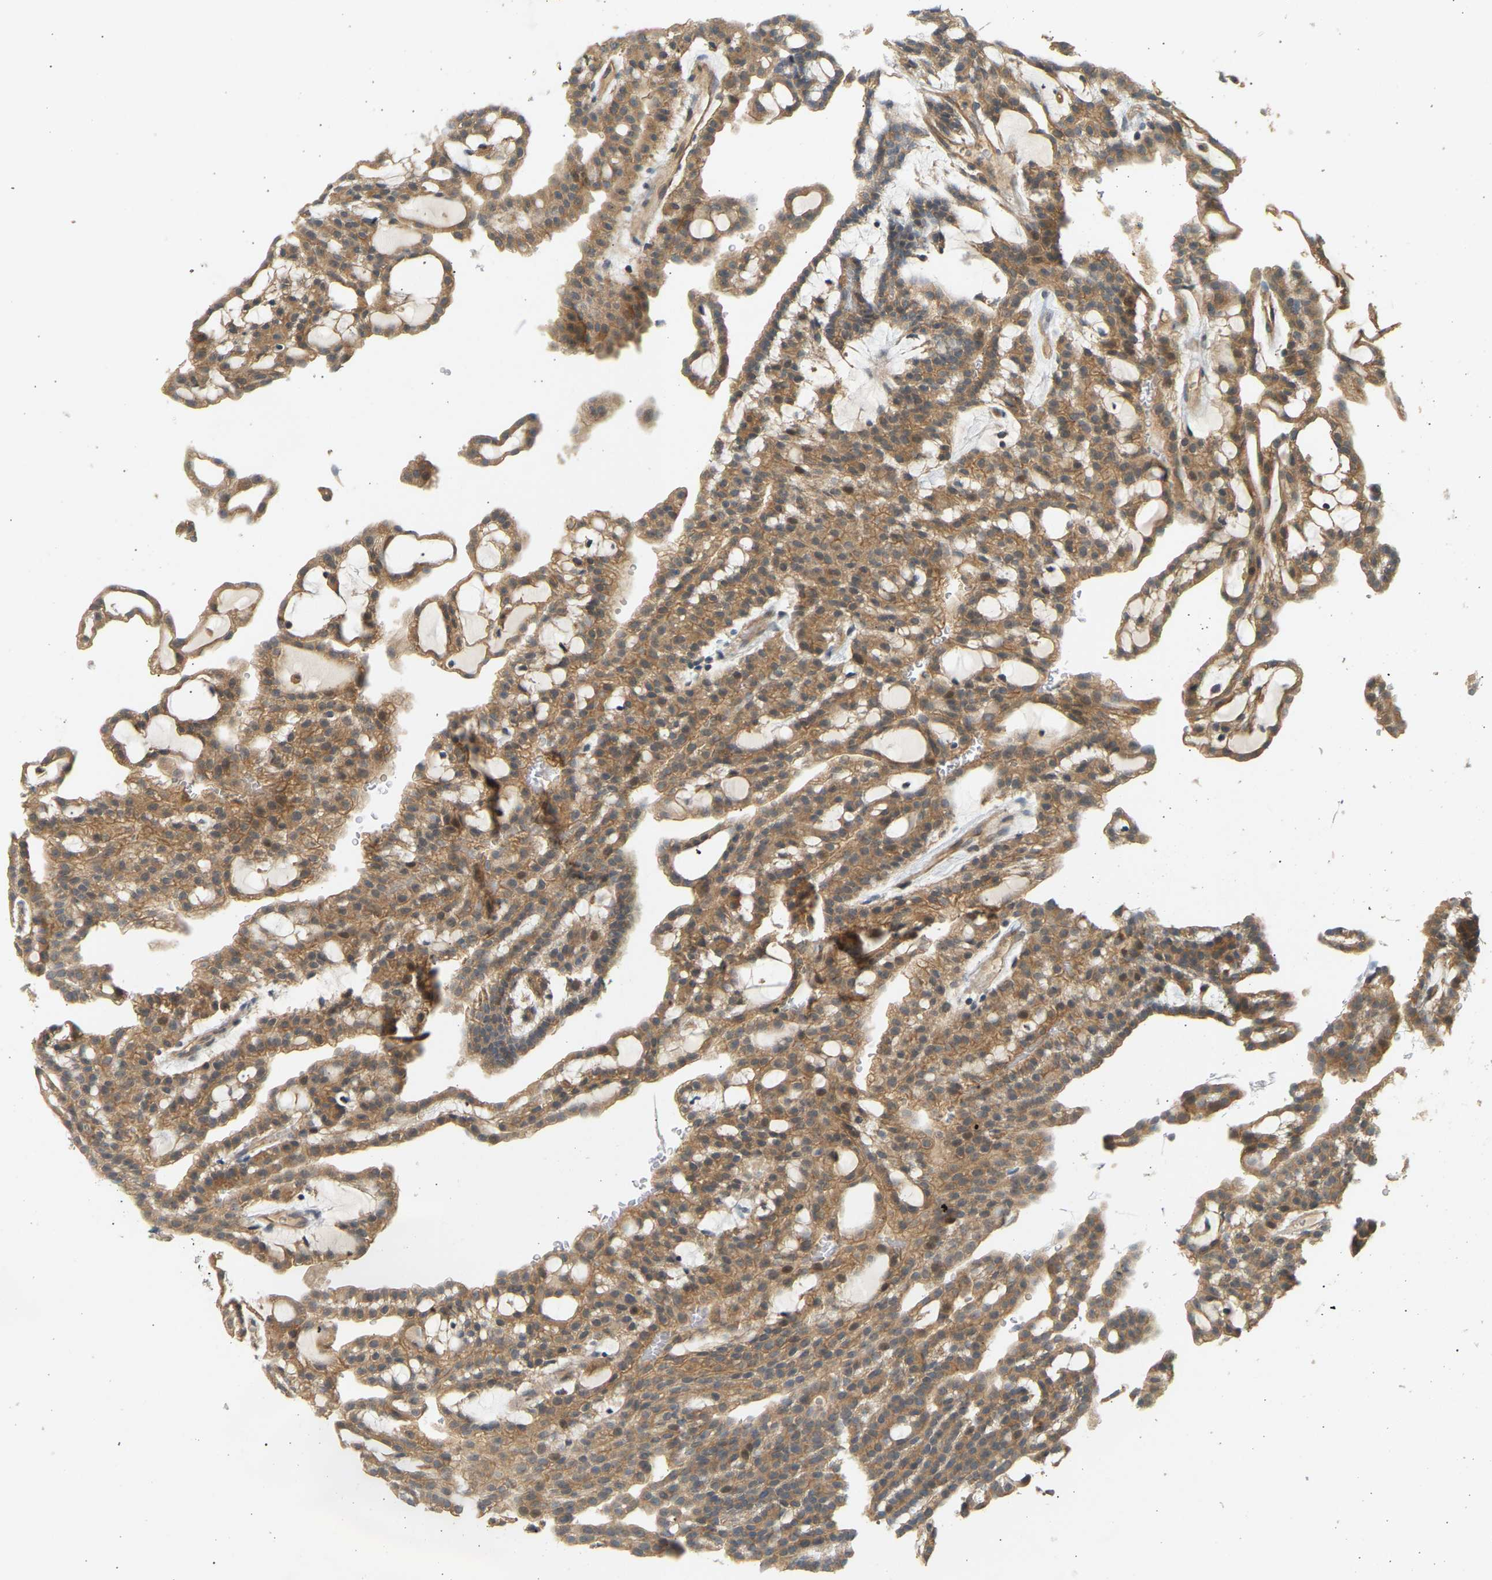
{"staining": {"intensity": "moderate", "quantity": ">75%", "location": "cytoplasmic/membranous"}, "tissue": "renal cancer", "cell_type": "Tumor cells", "image_type": "cancer", "snomed": [{"axis": "morphology", "description": "Adenocarcinoma, NOS"}, {"axis": "topography", "description": "Kidney"}], "caption": "This is an image of immunohistochemistry (IHC) staining of renal cancer, which shows moderate staining in the cytoplasmic/membranous of tumor cells.", "gene": "RGL1", "patient": {"sex": "male", "age": 63}}